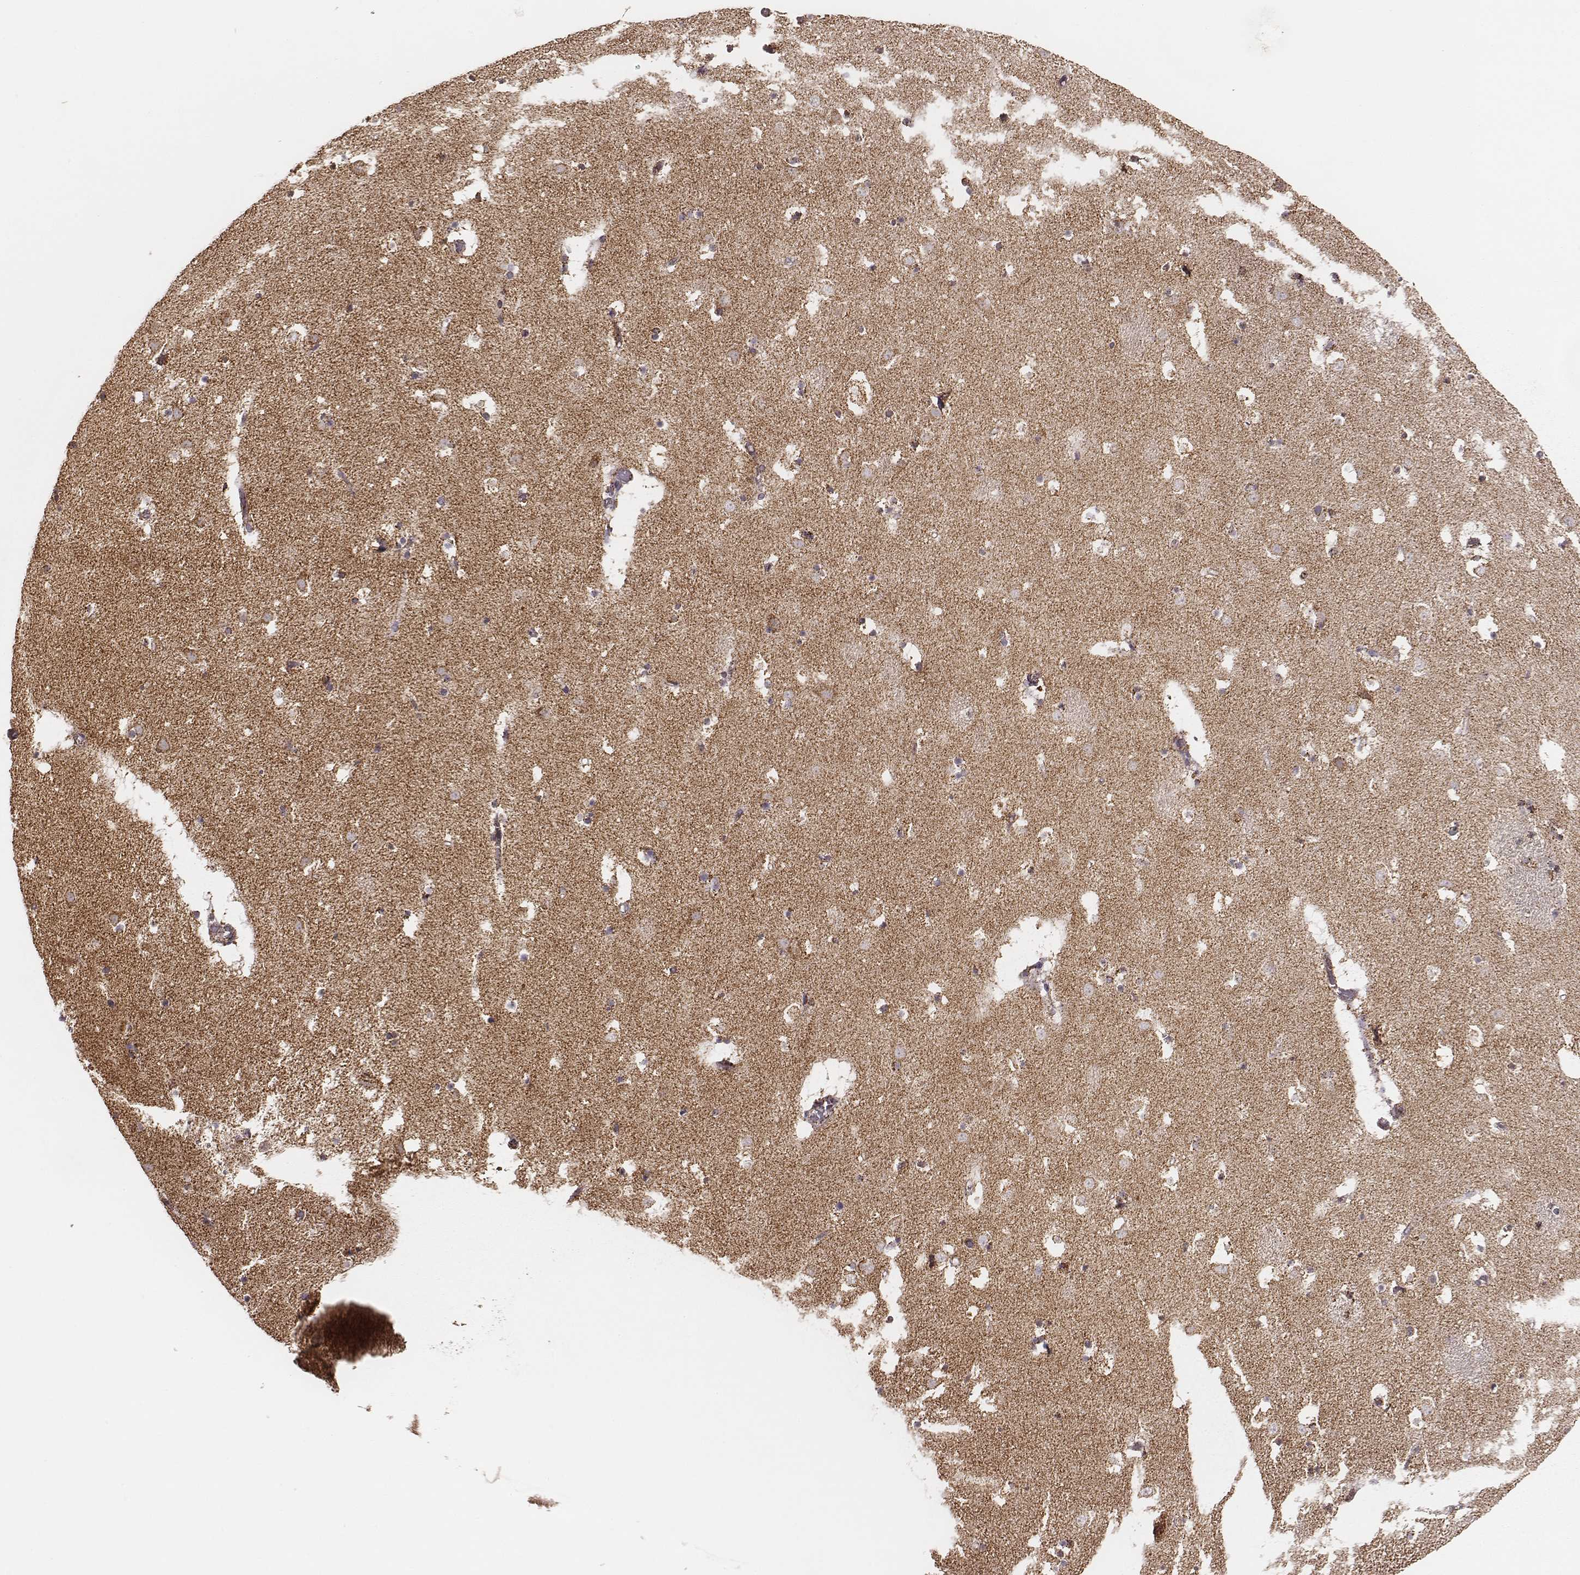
{"staining": {"intensity": "moderate", "quantity": "25%-75%", "location": "cytoplasmic/membranous"}, "tissue": "caudate", "cell_type": "Glial cells", "image_type": "normal", "snomed": [{"axis": "morphology", "description": "Normal tissue, NOS"}, {"axis": "topography", "description": "Lateral ventricle wall"}], "caption": "Glial cells reveal moderate cytoplasmic/membranous expression in about 25%-75% of cells in unremarkable caudate. The staining was performed using DAB (3,3'-diaminobenzidine), with brown indicating positive protein expression. Nuclei are stained blue with hematoxylin.", "gene": "TUFM", "patient": {"sex": "female", "age": 42}}